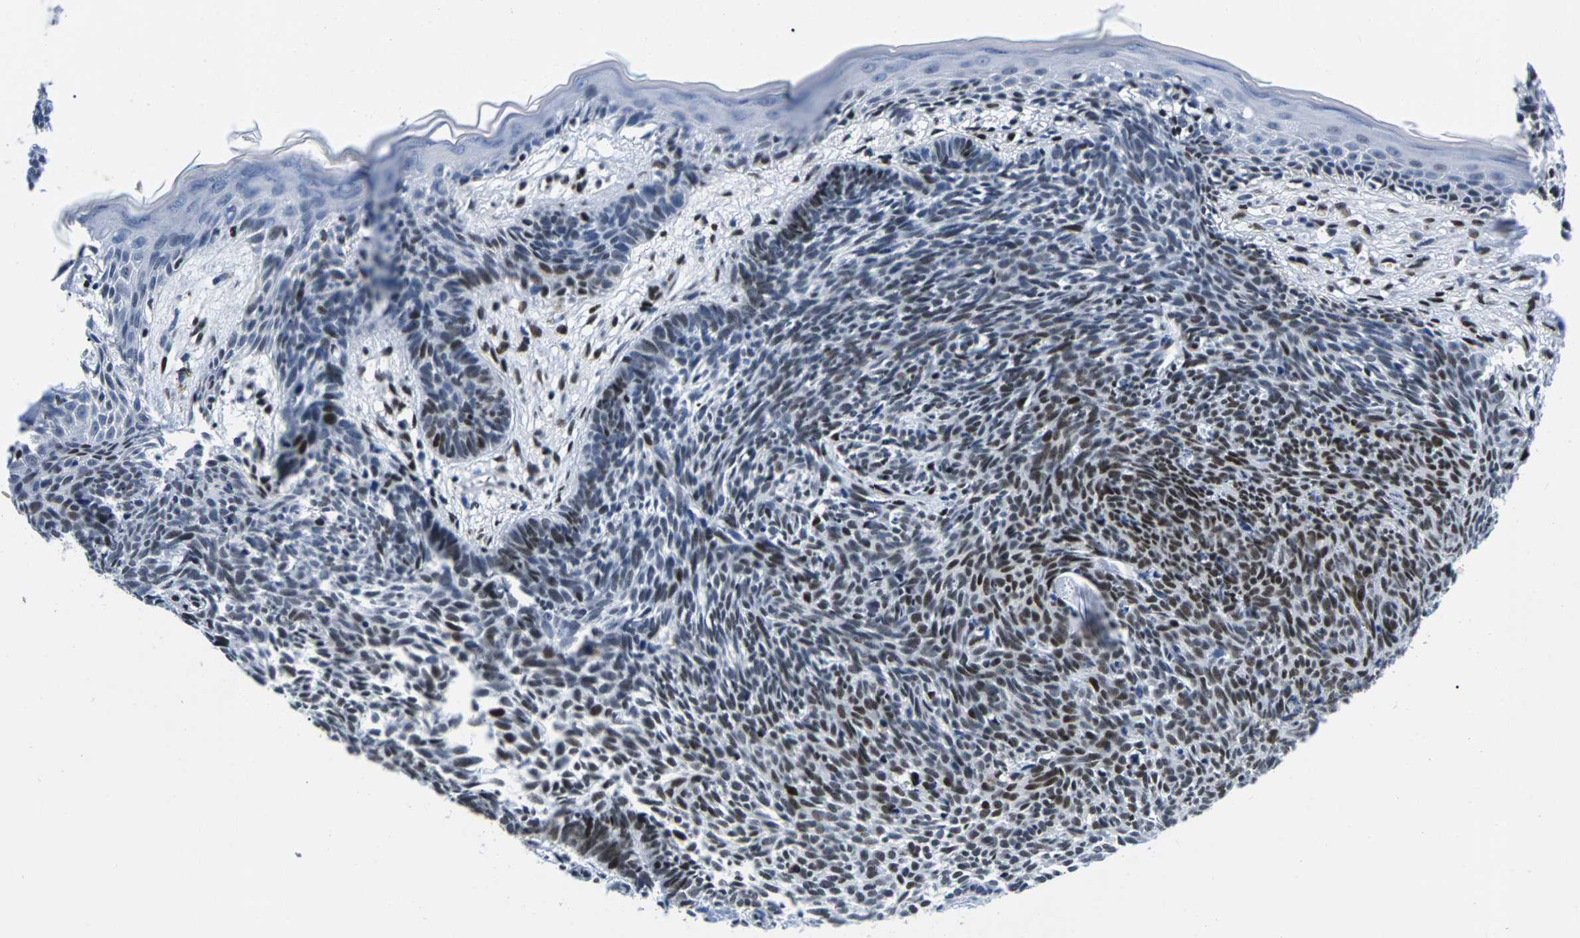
{"staining": {"intensity": "strong", "quantity": "25%-75%", "location": "nuclear"}, "tissue": "skin cancer", "cell_type": "Tumor cells", "image_type": "cancer", "snomed": [{"axis": "morphology", "description": "Basal cell carcinoma"}, {"axis": "topography", "description": "Skin"}], "caption": "A brown stain labels strong nuclear staining of a protein in skin cancer tumor cells.", "gene": "ATF1", "patient": {"sex": "male", "age": 60}}